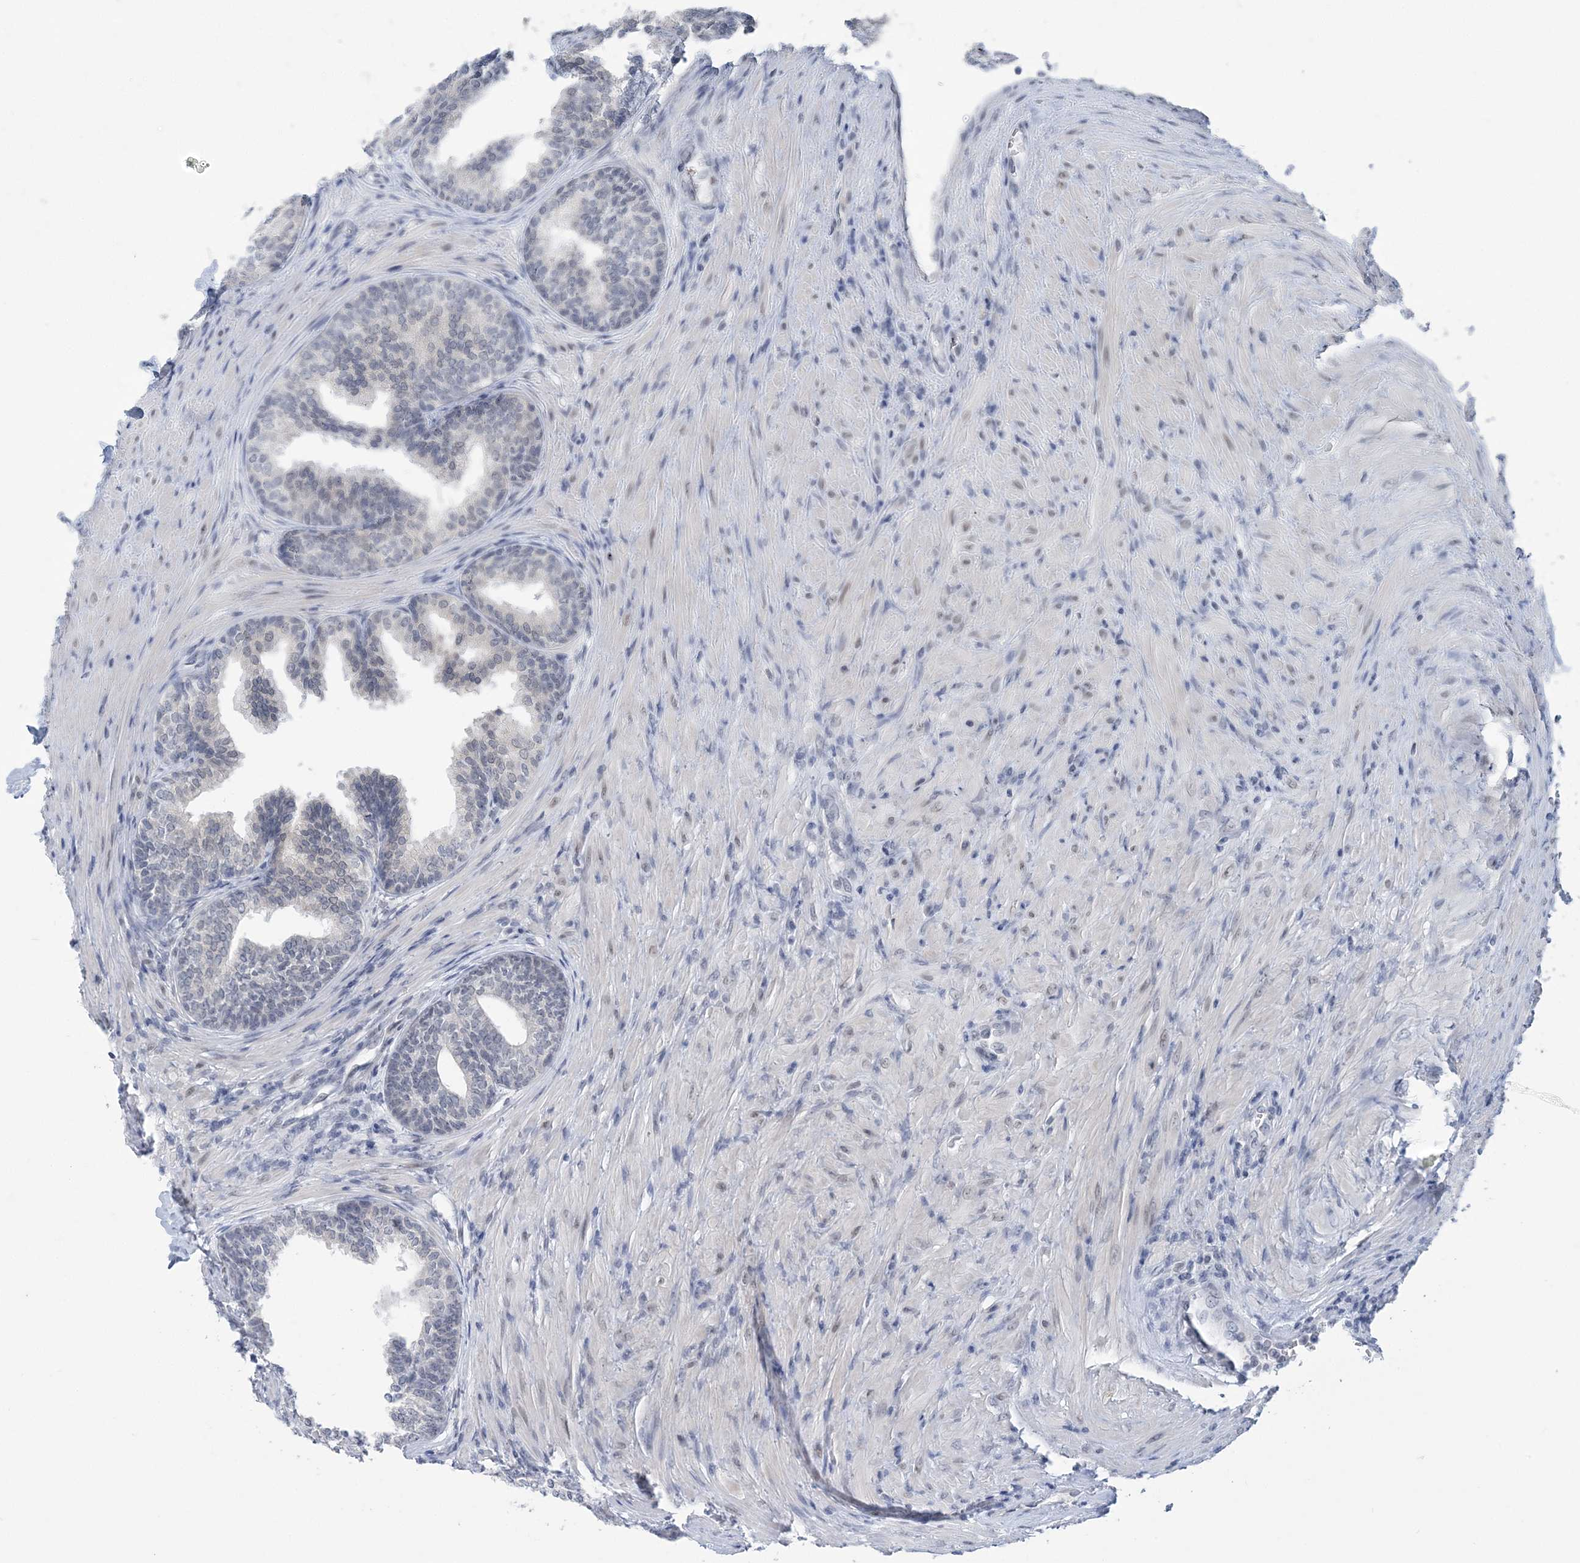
{"staining": {"intensity": "negative", "quantity": "none", "location": "none"}, "tissue": "prostate", "cell_type": "Glandular cells", "image_type": "normal", "snomed": [{"axis": "morphology", "description": "Normal tissue, NOS"}, {"axis": "topography", "description": "Prostate"}], "caption": "A high-resolution micrograph shows IHC staining of benign prostate, which exhibits no significant positivity in glandular cells. (DAB immunohistochemistry (IHC), high magnification).", "gene": "ZBTB7A", "patient": {"sex": "male", "age": 76}}